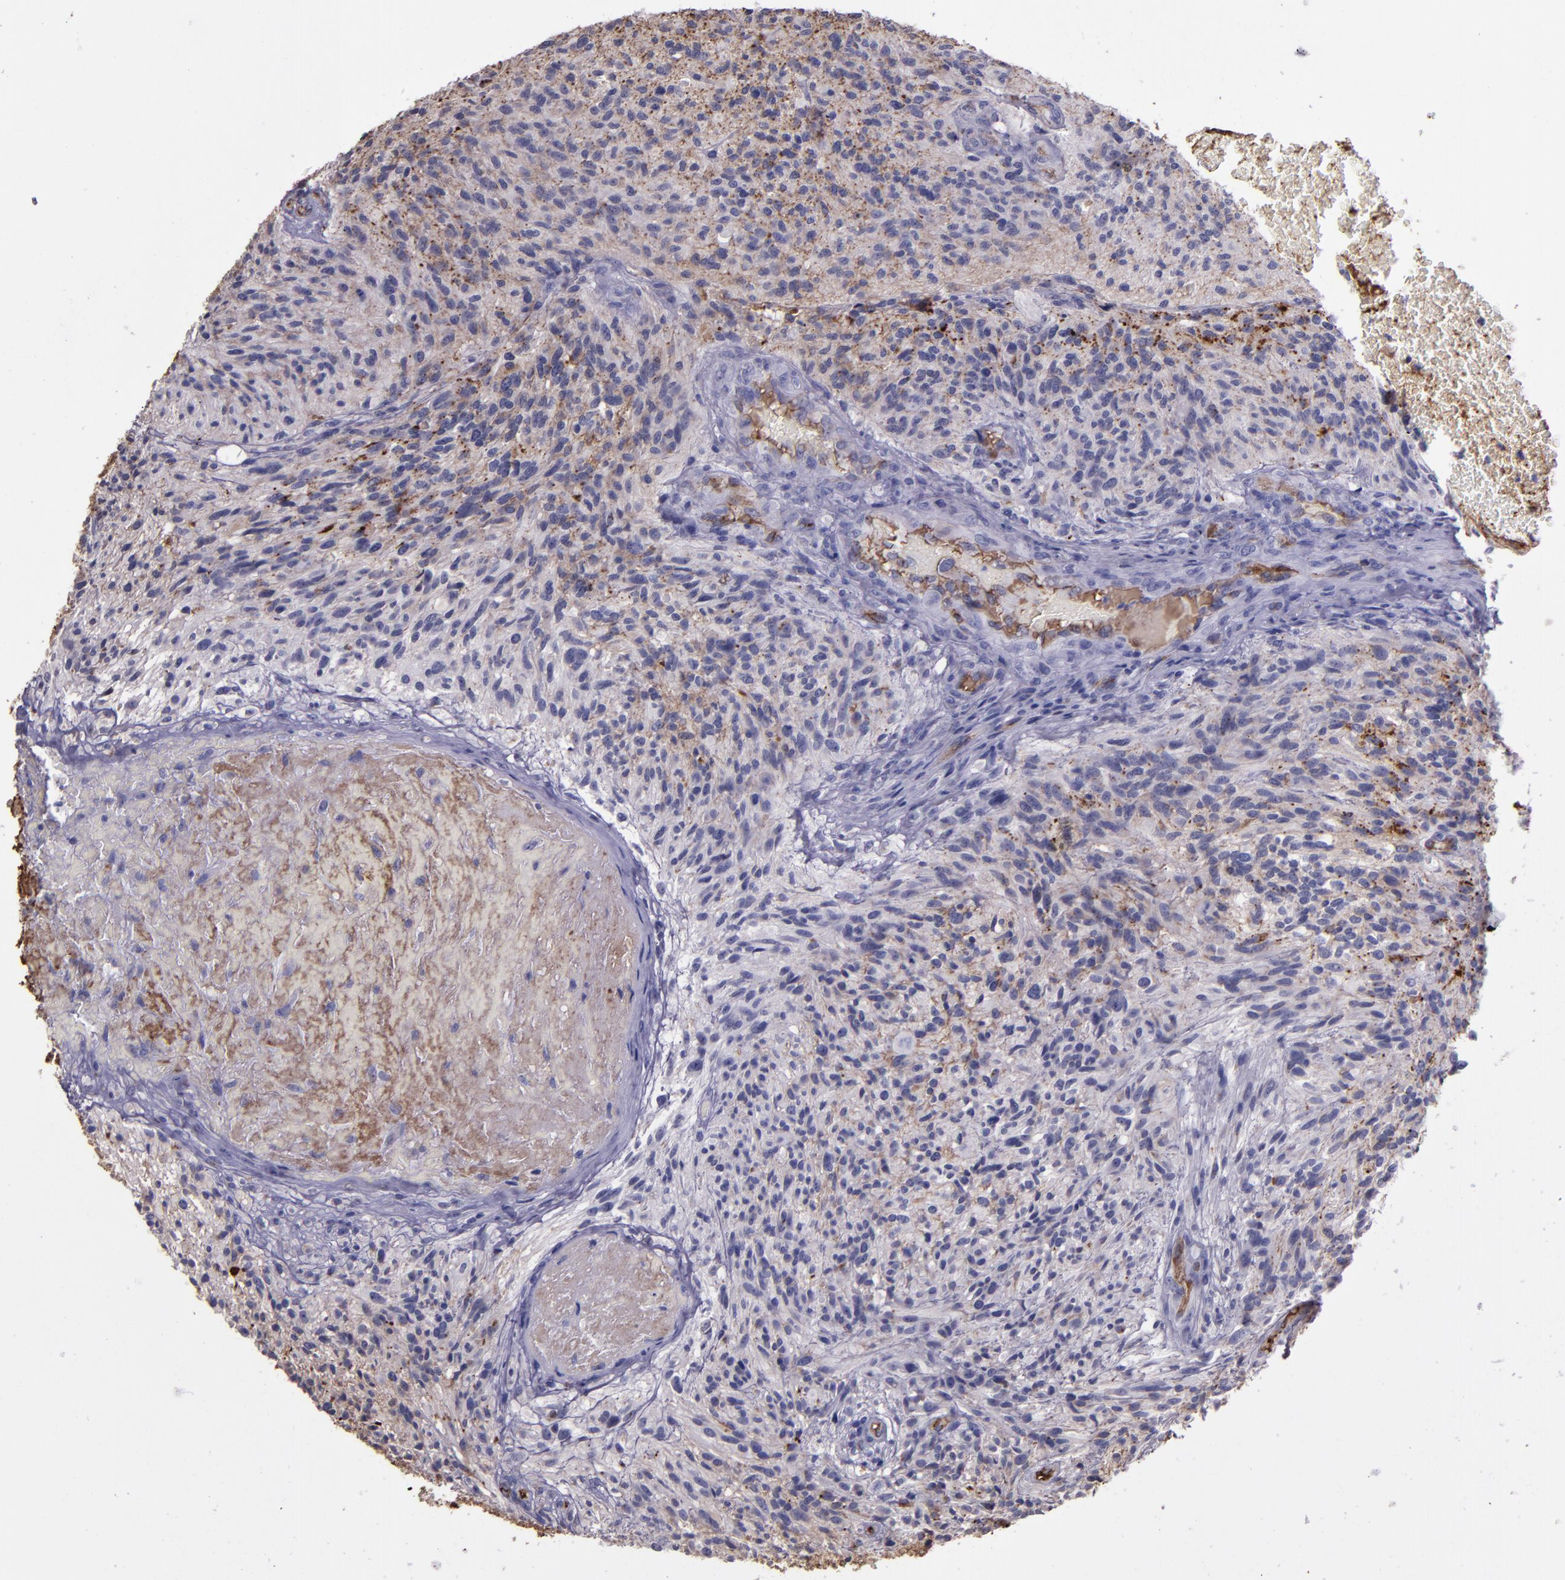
{"staining": {"intensity": "negative", "quantity": "none", "location": "none"}, "tissue": "glioma", "cell_type": "Tumor cells", "image_type": "cancer", "snomed": [{"axis": "morphology", "description": "Normal tissue, NOS"}, {"axis": "morphology", "description": "Glioma, malignant, High grade"}, {"axis": "topography", "description": "Cerebral cortex"}], "caption": "Immunohistochemical staining of glioma displays no significant expression in tumor cells.", "gene": "A2M", "patient": {"sex": "male", "age": 75}}